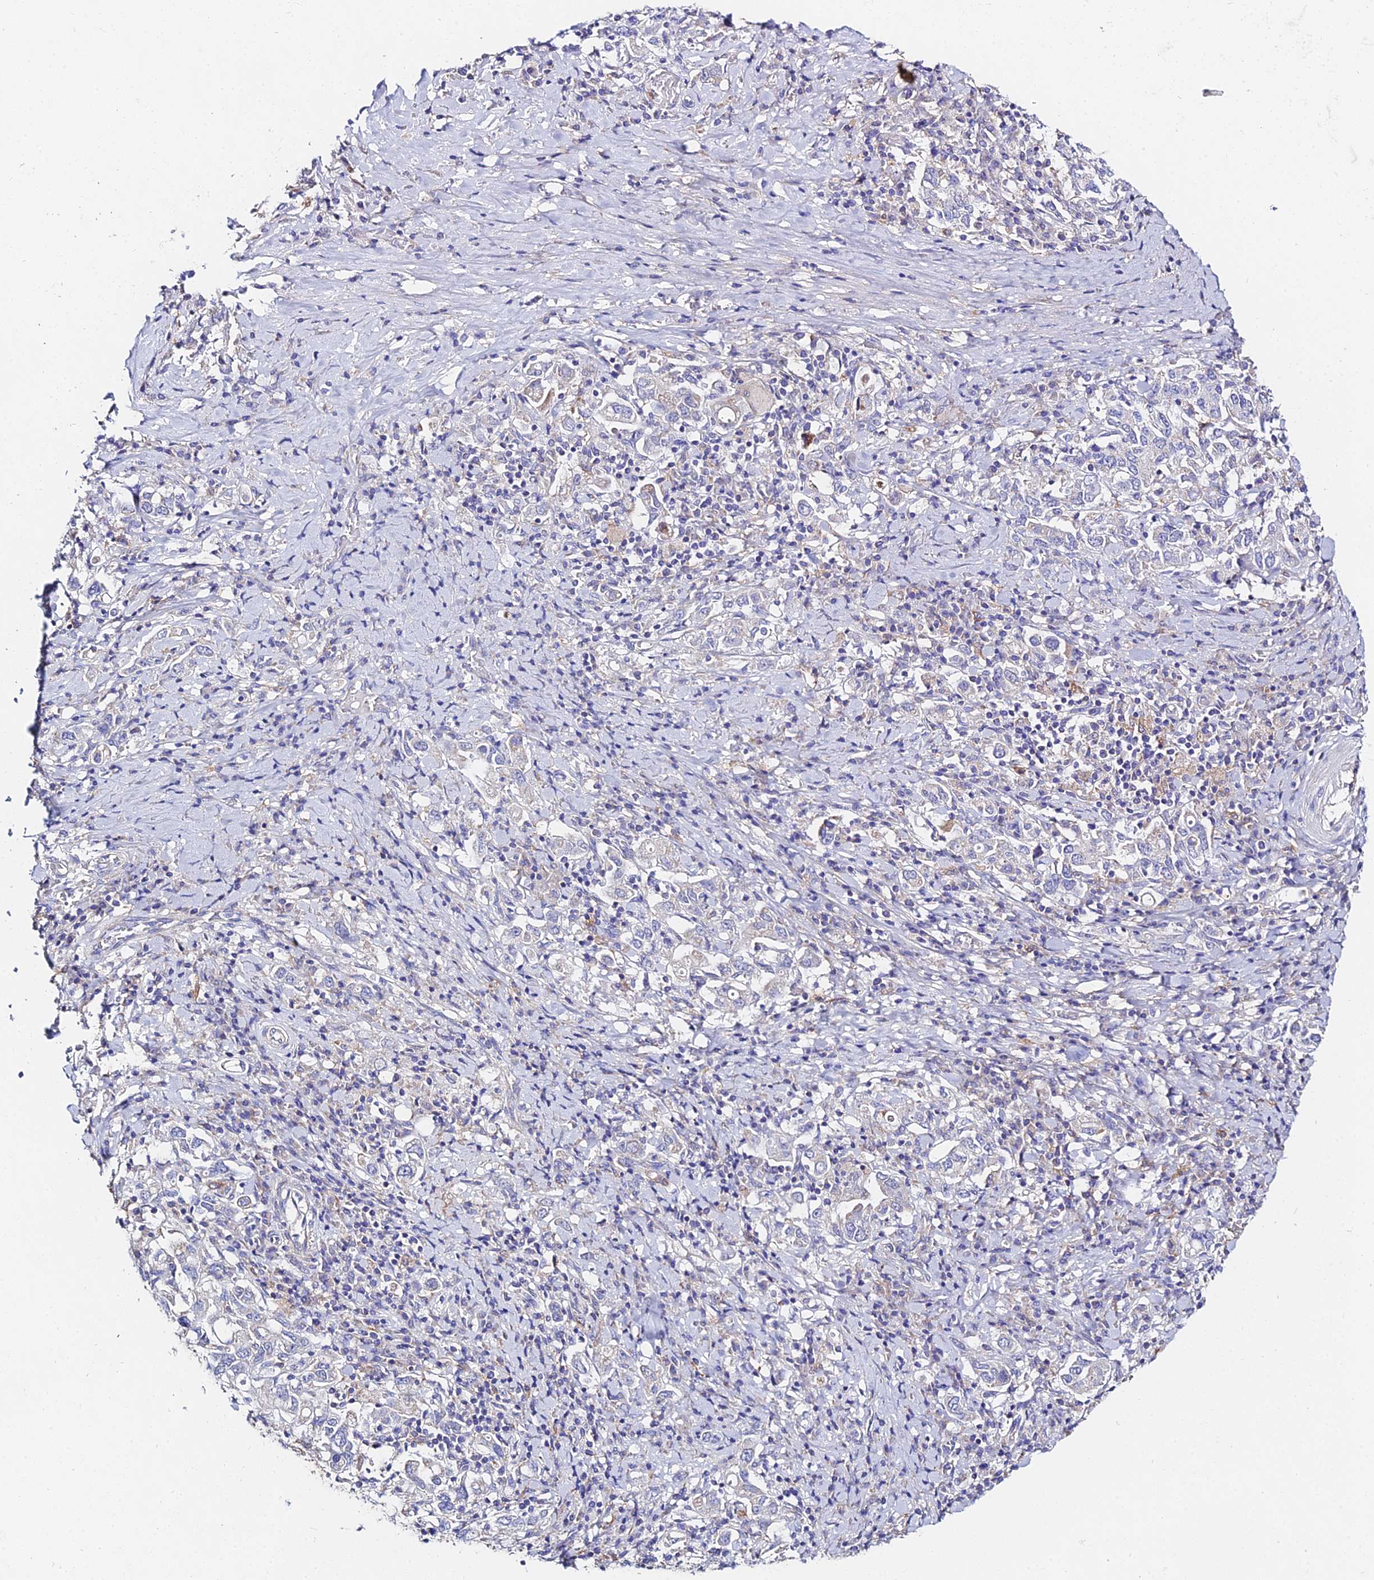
{"staining": {"intensity": "negative", "quantity": "none", "location": "none"}, "tissue": "stomach cancer", "cell_type": "Tumor cells", "image_type": "cancer", "snomed": [{"axis": "morphology", "description": "Adenocarcinoma, NOS"}, {"axis": "topography", "description": "Stomach, upper"}, {"axis": "topography", "description": "Stomach"}], "caption": "Immunohistochemical staining of human adenocarcinoma (stomach) exhibits no significant positivity in tumor cells.", "gene": "PPP2R2C", "patient": {"sex": "male", "age": 62}}